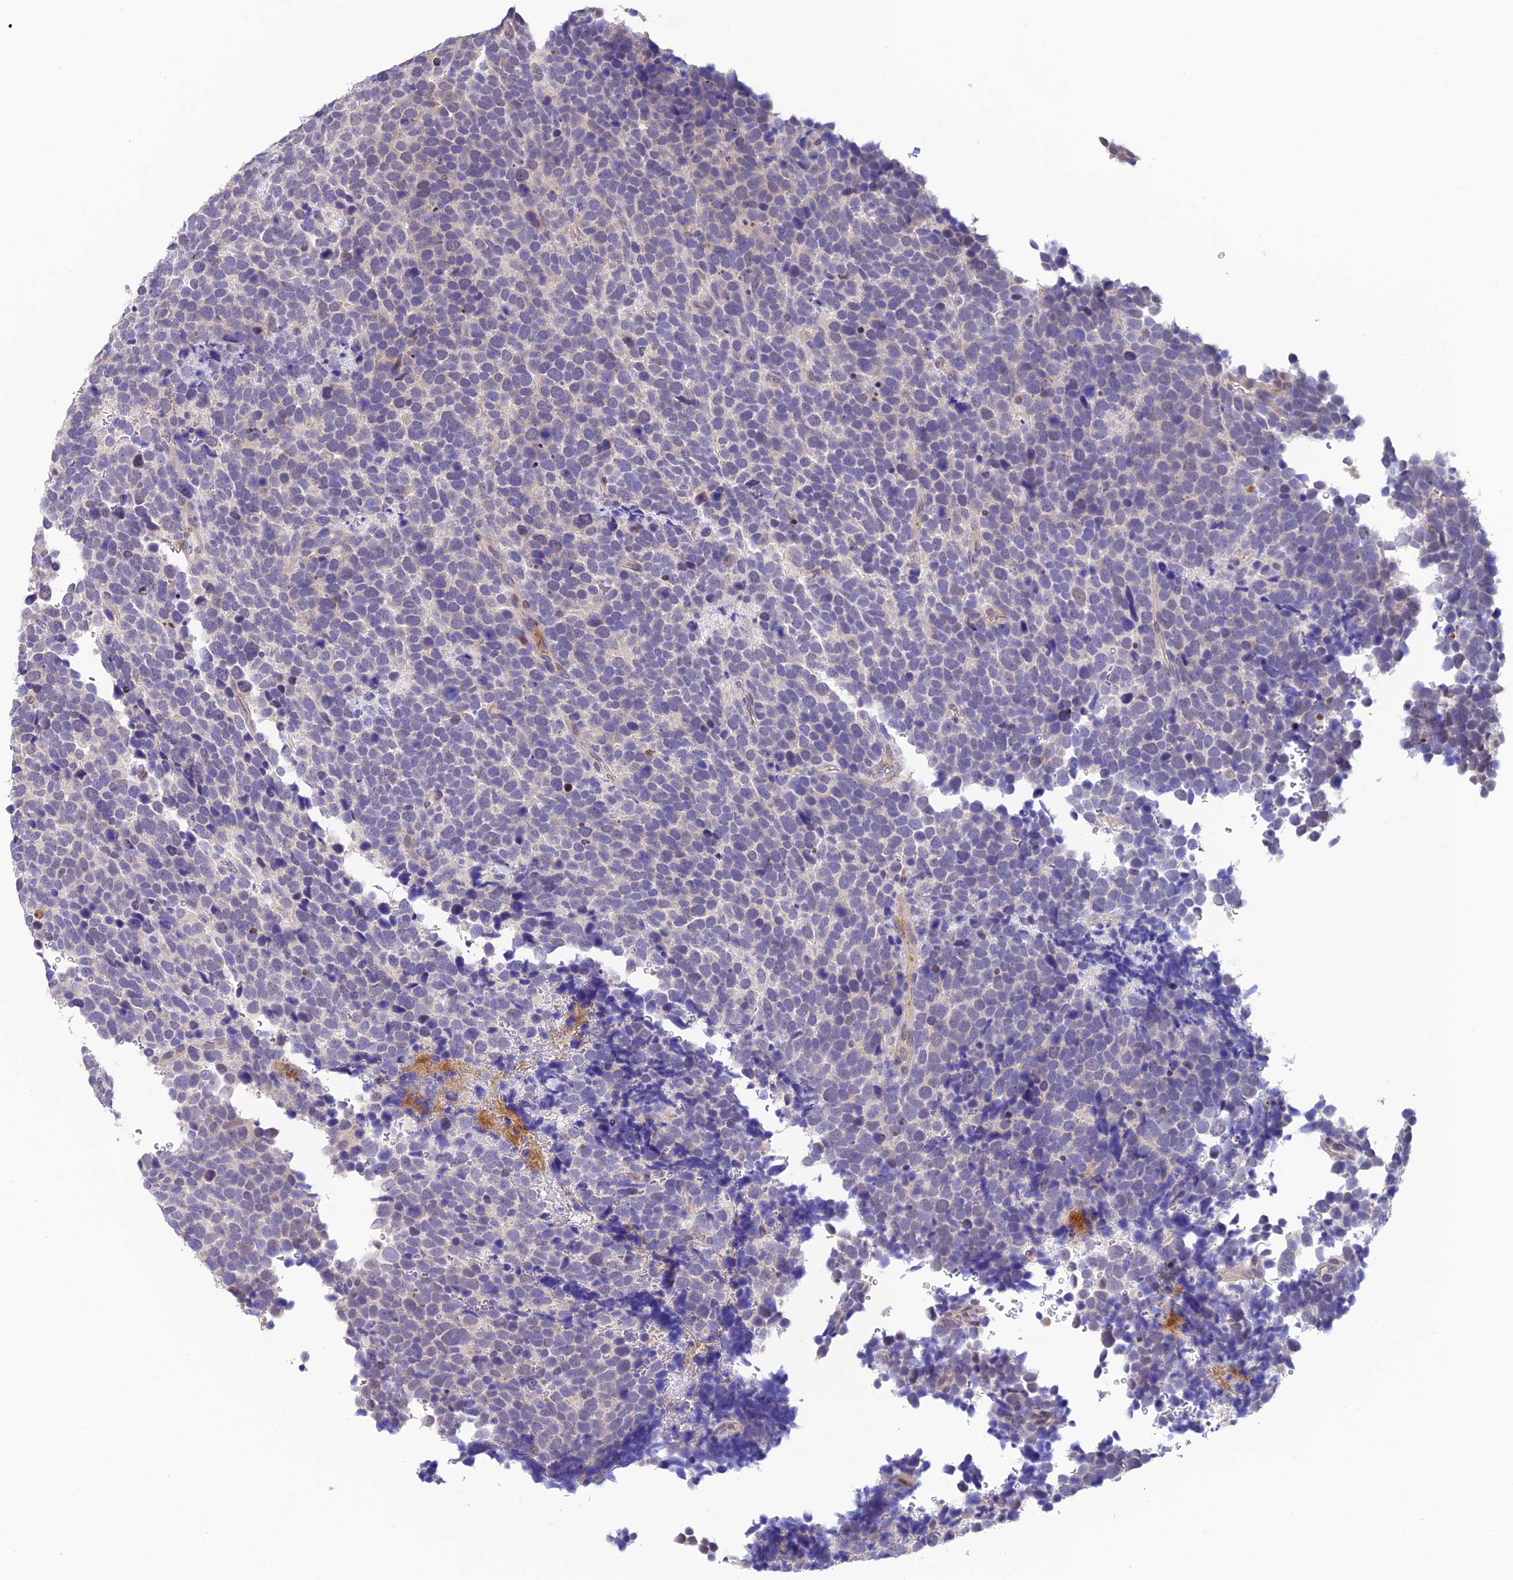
{"staining": {"intensity": "negative", "quantity": "none", "location": "none"}, "tissue": "urothelial cancer", "cell_type": "Tumor cells", "image_type": "cancer", "snomed": [{"axis": "morphology", "description": "Urothelial carcinoma, High grade"}, {"axis": "topography", "description": "Urinary bladder"}], "caption": "Immunohistochemistry (IHC) micrograph of neoplastic tissue: human urothelial cancer stained with DAB (3,3'-diaminobenzidine) exhibits no significant protein positivity in tumor cells.", "gene": "PSMB3", "patient": {"sex": "female", "age": 82}}